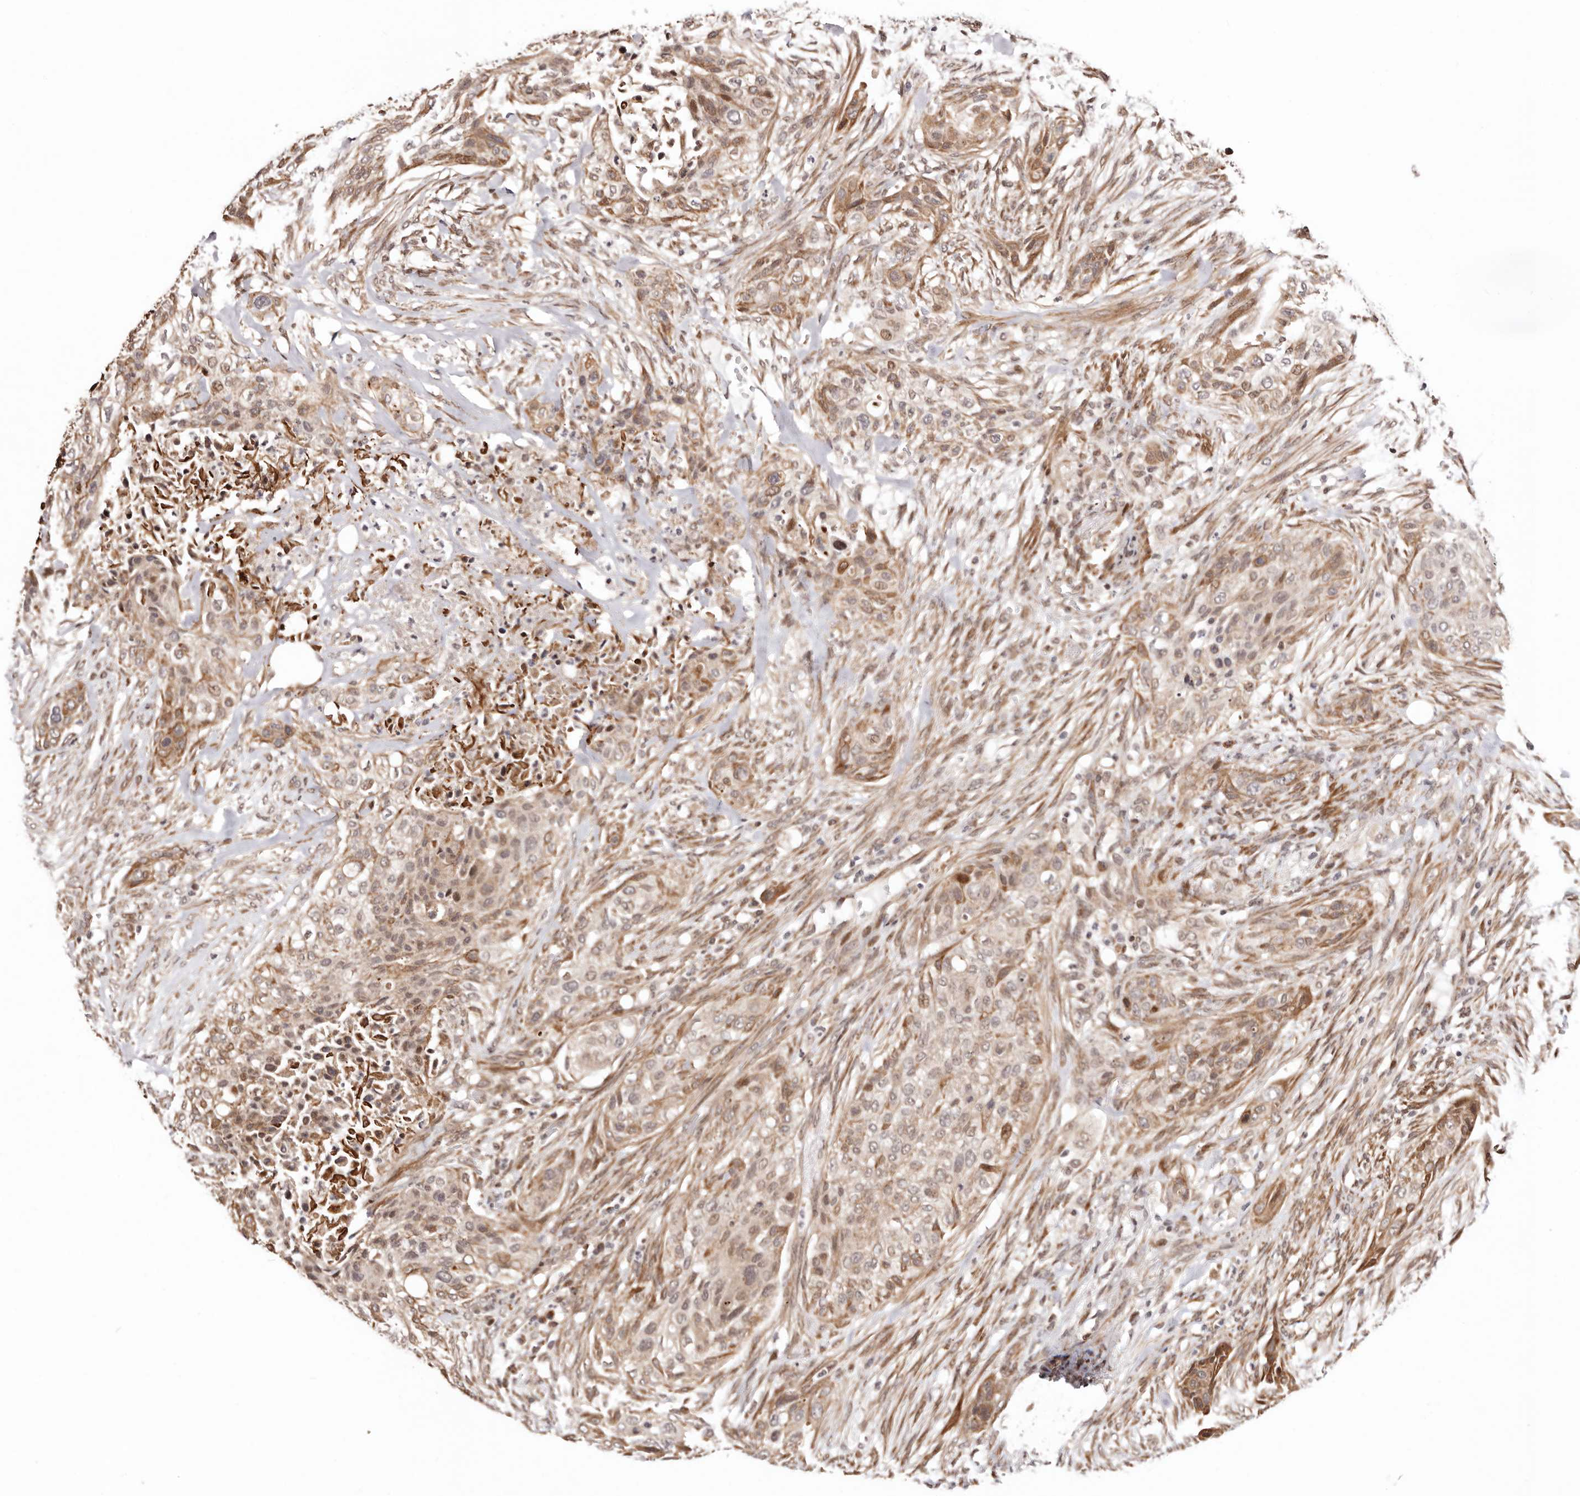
{"staining": {"intensity": "moderate", "quantity": "25%-75%", "location": "cytoplasmic/membranous"}, "tissue": "urothelial cancer", "cell_type": "Tumor cells", "image_type": "cancer", "snomed": [{"axis": "morphology", "description": "Urothelial carcinoma, High grade"}, {"axis": "topography", "description": "Urinary bladder"}], "caption": "Human high-grade urothelial carcinoma stained with a protein marker exhibits moderate staining in tumor cells.", "gene": "HIVEP3", "patient": {"sex": "male", "age": 35}}